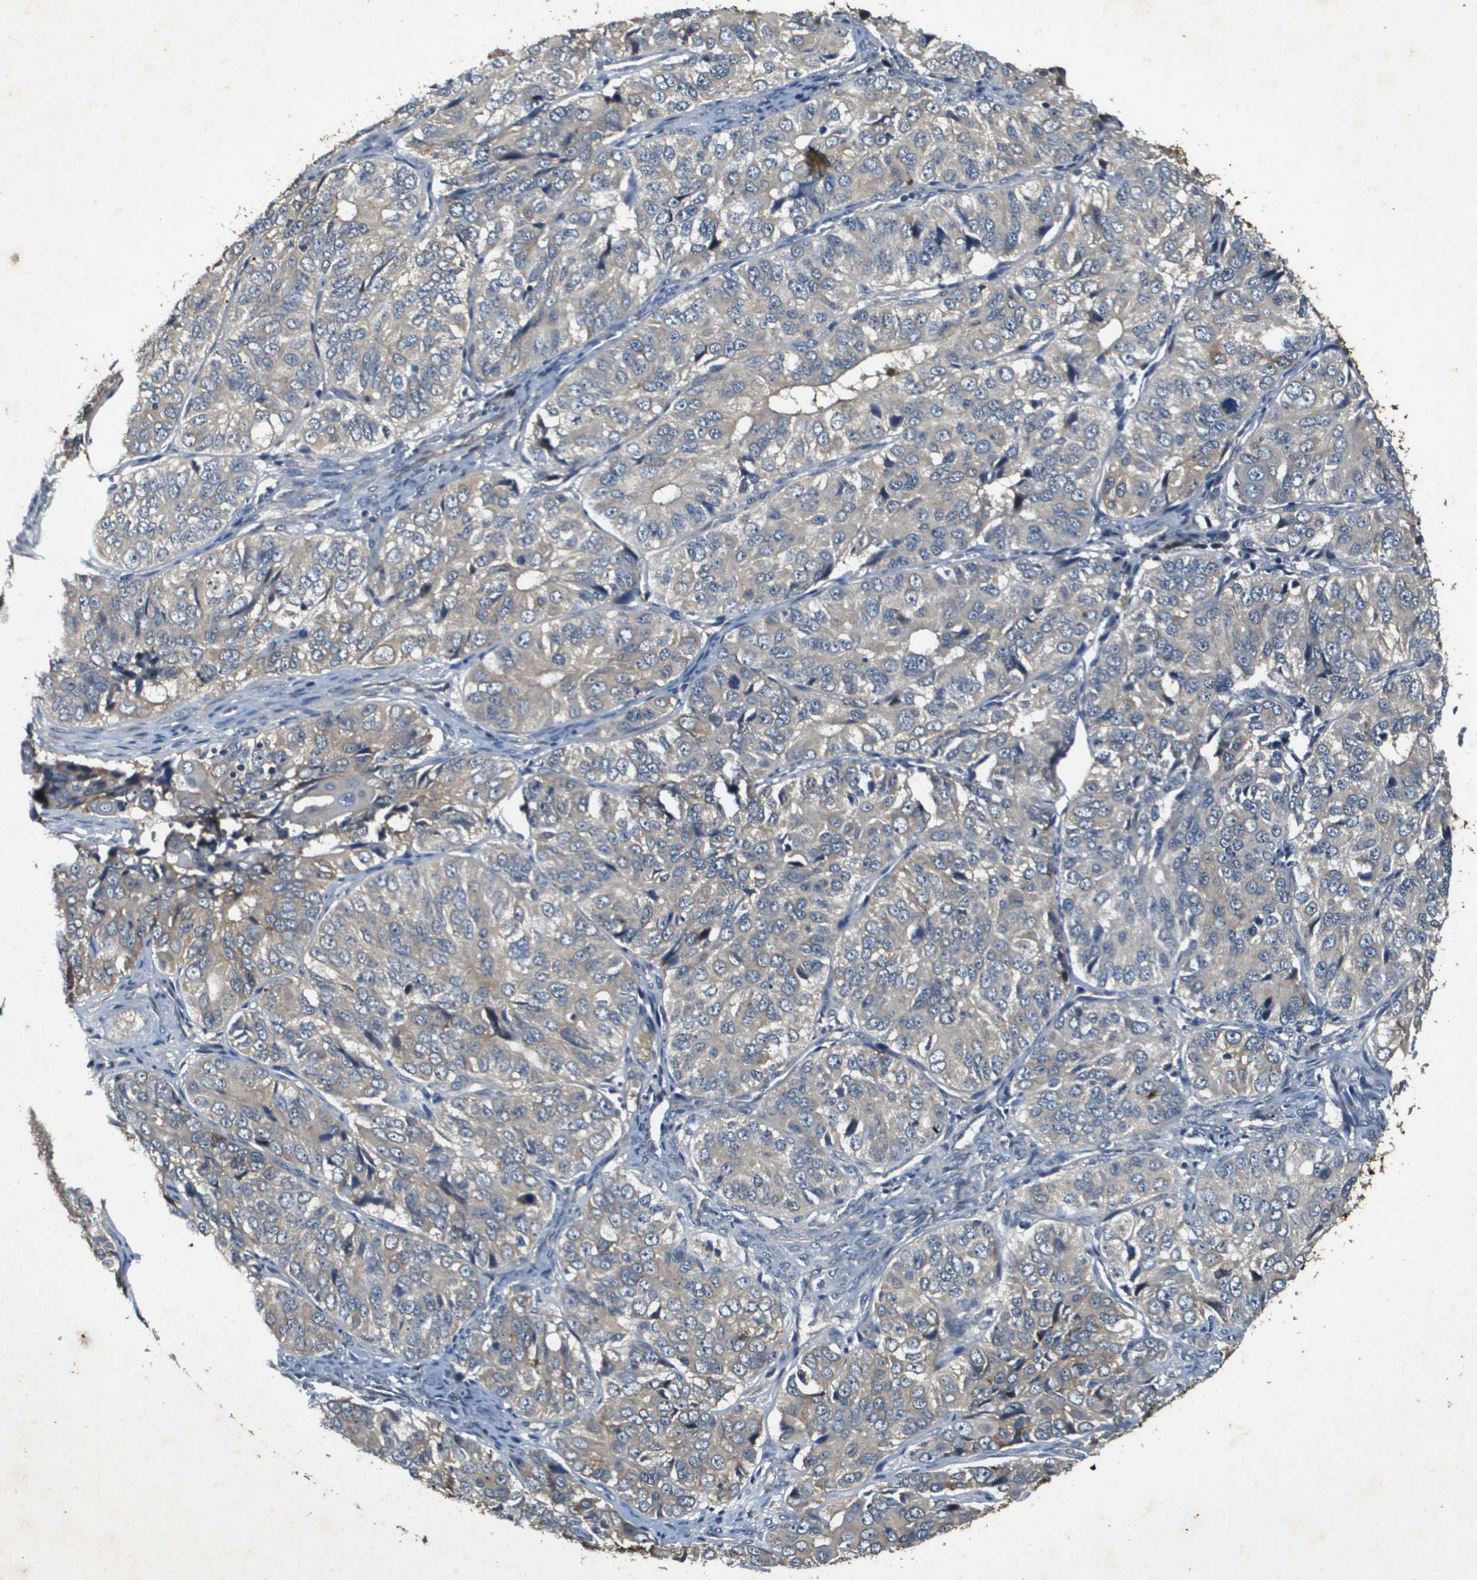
{"staining": {"intensity": "weak", "quantity": ">75%", "location": "cytoplasmic/membranous"}, "tissue": "ovarian cancer", "cell_type": "Tumor cells", "image_type": "cancer", "snomed": [{"axis": "morphology", "description": "Carcinoma, endometroid"}, {"axis": "topography", "description": "Ovary"}], "caption": "There is low levels of weak cytoplasmic/membranous positivity in tumor cells of ovarian endometroid carcinoma, as demonstrated by immunohistochemical staining (brown color).", "gene": "PGAP3", "patient": {"sex": "female", "age": 51}}